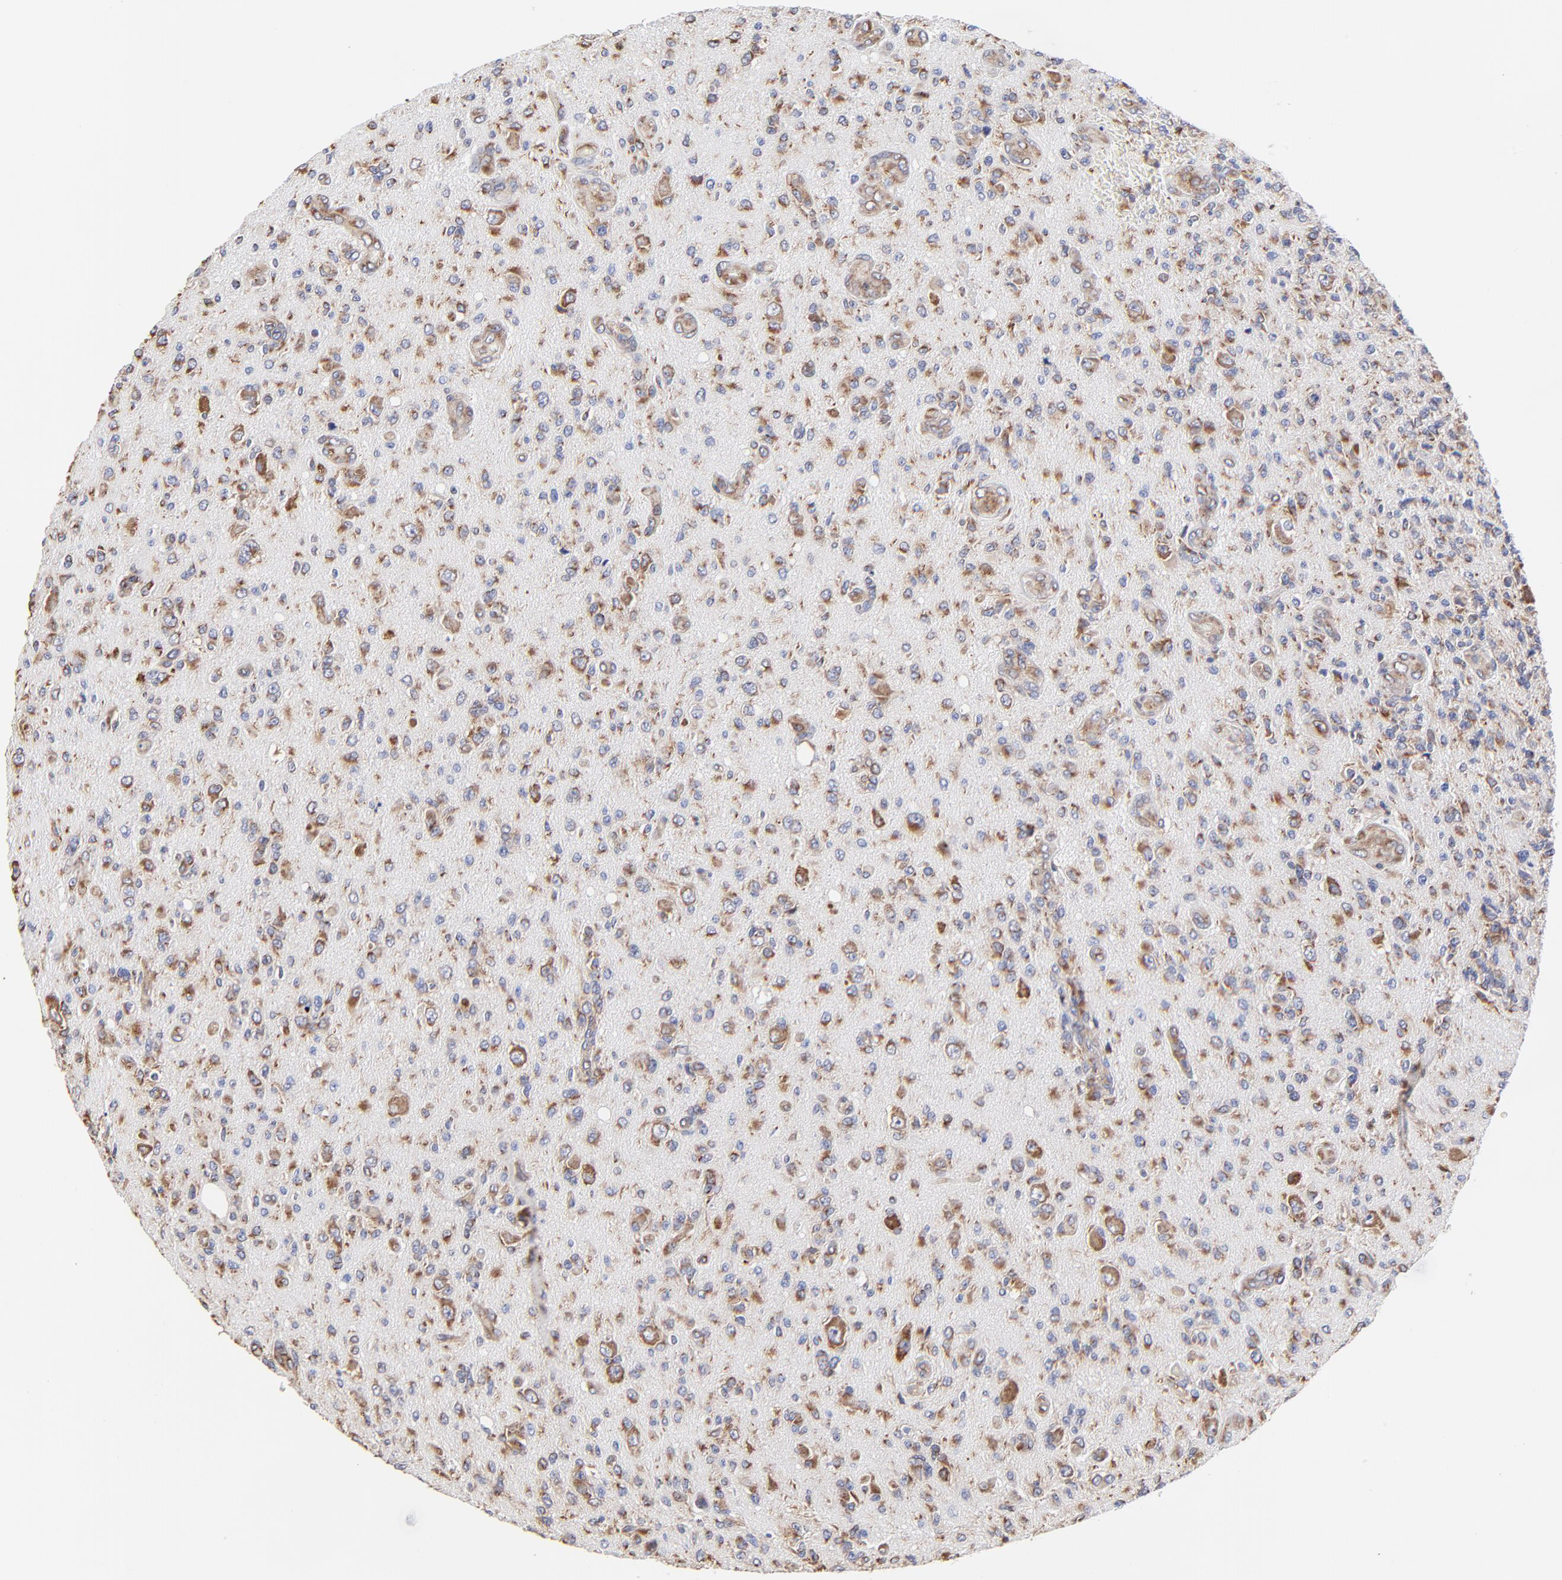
{"staining": {"intensity": "weak", "quantity": "25%-75%", "location": "cytoplasmic/membranous"}, "tissue": "glioma", "cell_type": "Tumor cells", "image_type": "cancer", "snomed": [{"axis": "morphology", "description": "Glioma, malignant, High grade"}, {"axis": "topography", "description": "Brain"}], "caption": "DAB immunohistochemical staining of glioma demonstrates weak cytoplasmic/membranous protein positivity in approximately 25%-75% of tumor cells.", "gene": "LMAN1", "patient": {"sex": "male", "age": 36}}